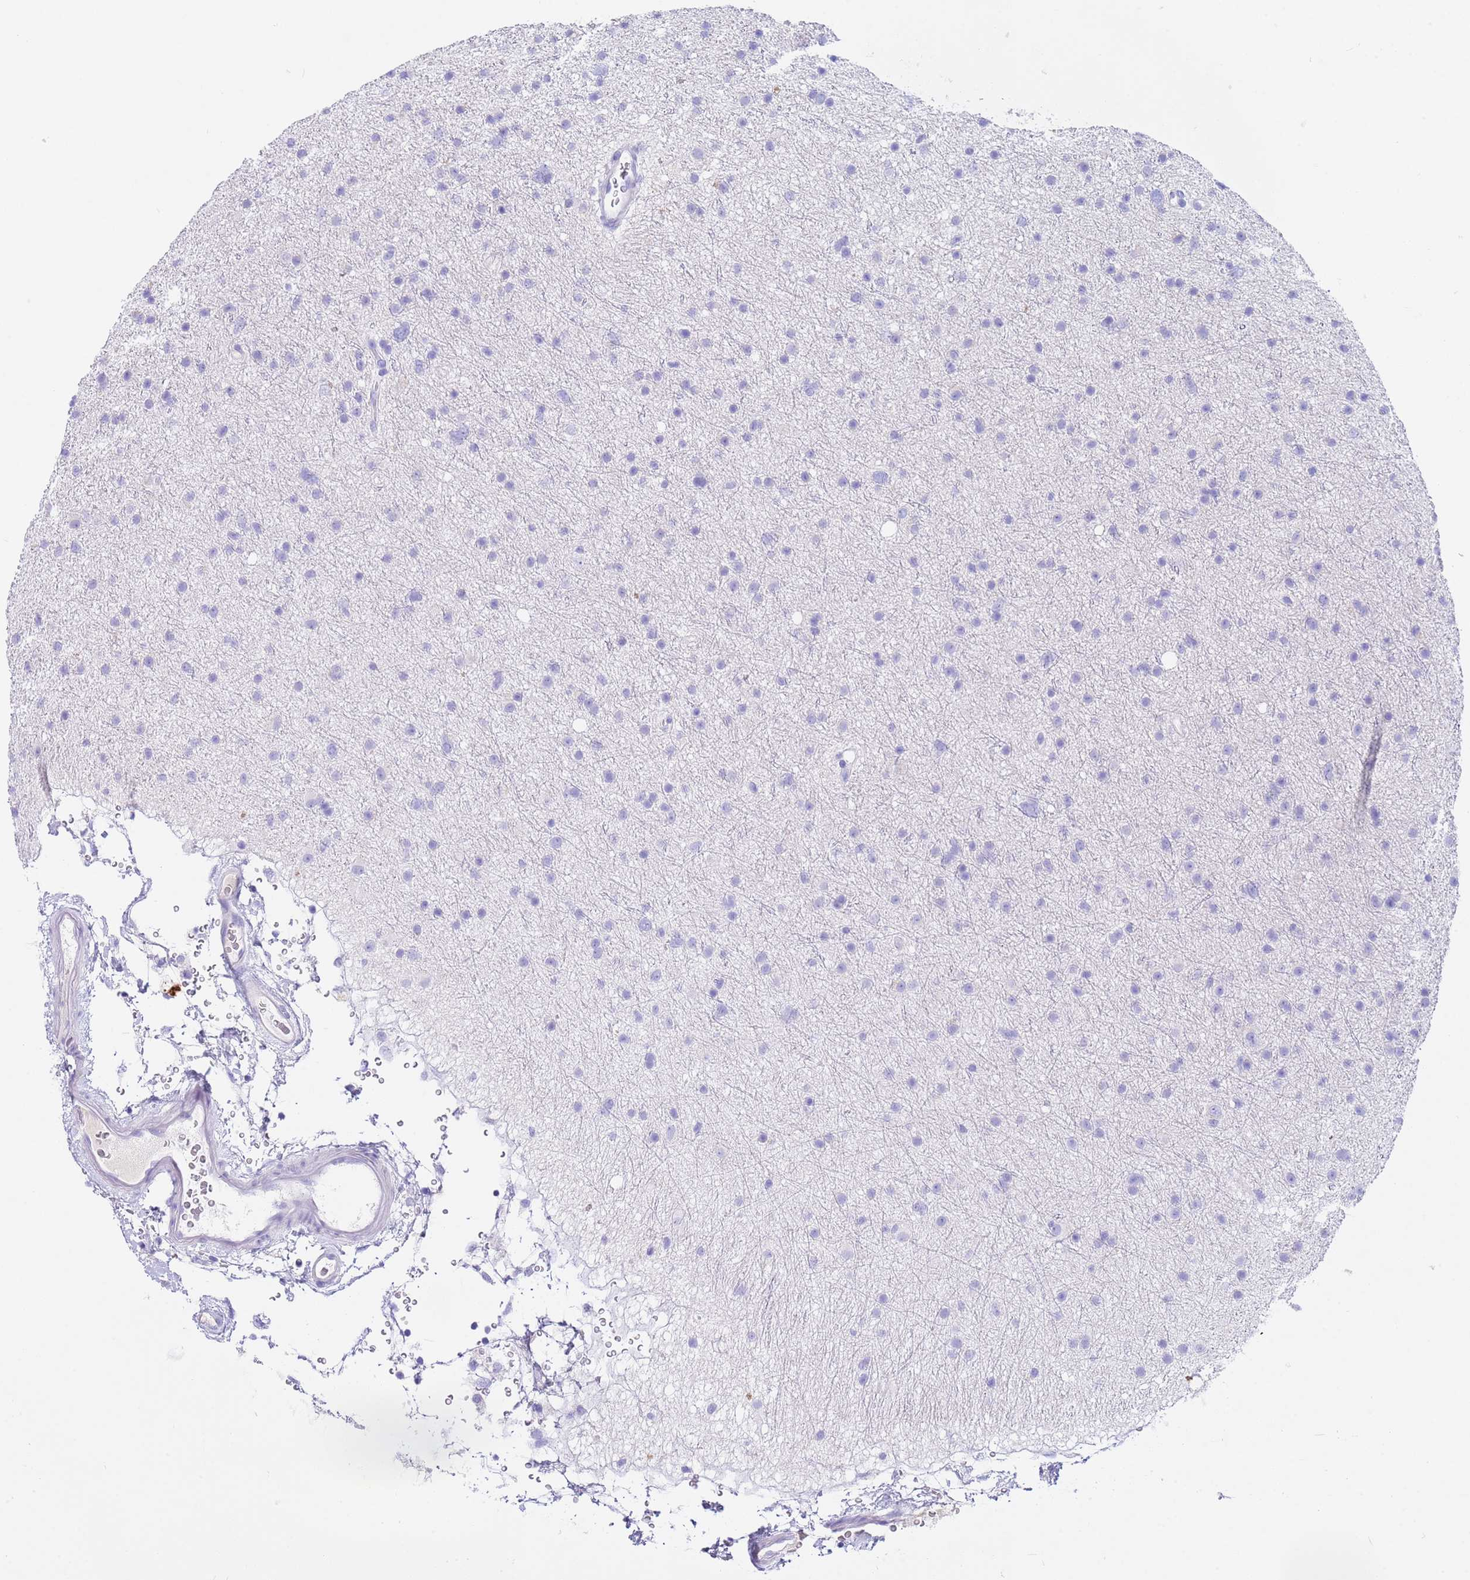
{"staining": {"intensity": "negative", "quantity": "none", "location": "none"}, "tissue": "glioma", "cell_type": "Tumor cells", "image_type": "cancer", "snomed": [{"axis": "morphology", "description": "Glioma, malignant, Low grade"}, {"axis": "topography", "description": "Cerebral cortex"}], "caption": "Human glioma stained for a protein using immunohistochemistry (IHC) exhibits no expression in tumor cells.", "gene": "CPB1", "patient": {"sex": "female", "age": 39}}